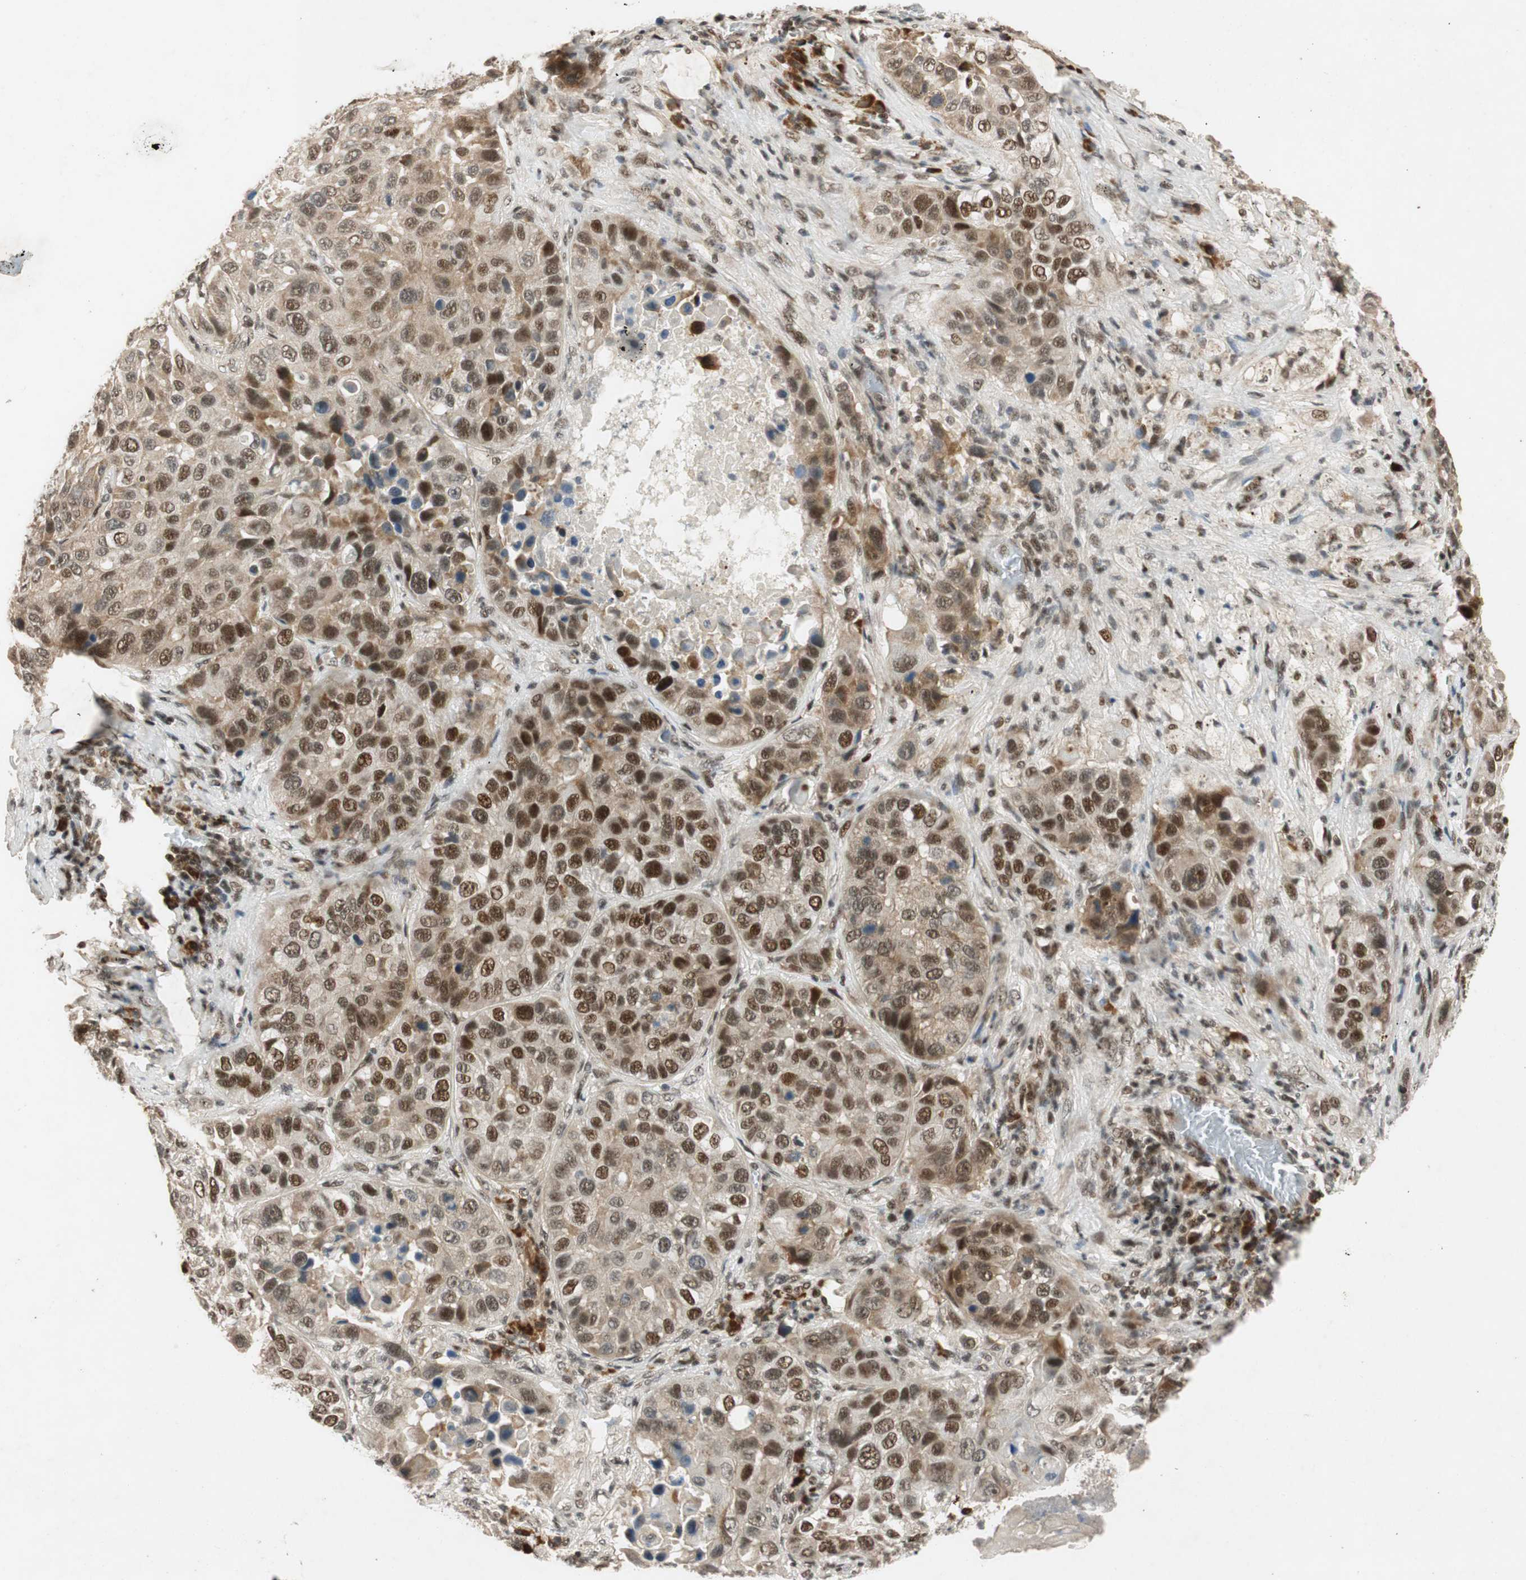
{"staining": {"intensity": "strong", "quantity": ">75%", "location": "nuclear"}, "tissue": "lung cancer", "cell_type": "Tumor cells", "image_type": "cancer", "snomed": [{"axis": "morphology", "description": "Squamous cell carcinoma, NOS"}, {"axis": "topography", "description": "Lung"}], "caption": "The image shows immunohistochemical staining of lung cancer. There is strong nuclear staining is identified in approximately >75% of tumor cells. (DAB (3,3'-diaminobenzidine) IHC with brightfield microscopy, high magnification).", "gene": "NCBP3", "patient": {"sex": "male", "age": 57}}